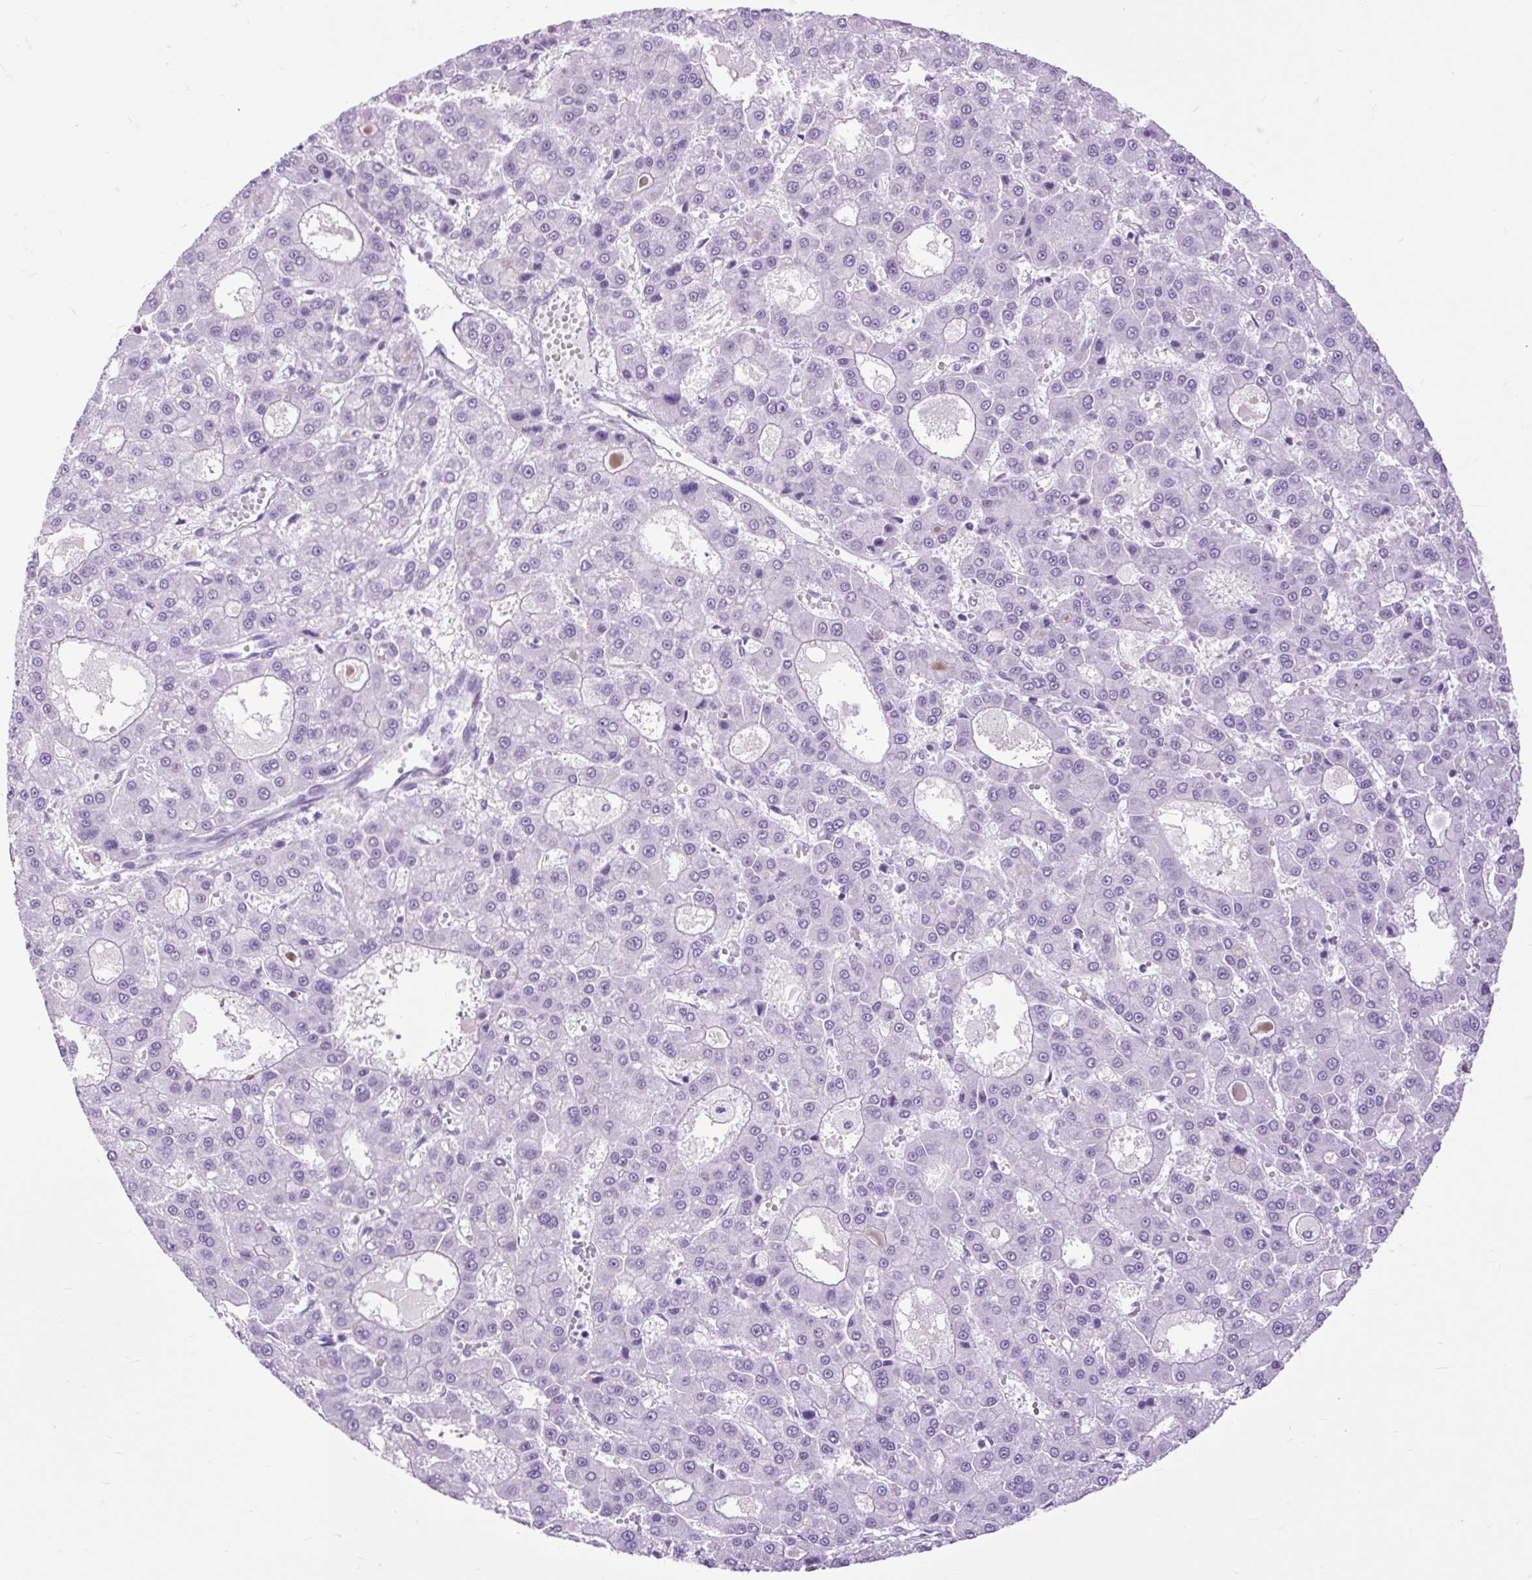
{"staining": {"intensity": "negative", "quantity": "none", "location": "none"}, "tissue": "liver cancer", "cell_type": "Tumor cells", "image_type": "cancer", "snomed": [{"axis": "morphology", "description": "Carcinoma, Hepatocellular, NOS"}, {"axis": "topography", "description": "Liver"}], "caption": "This is an IHC micrograph of liver cancer (hepatocellular carcinoma). There is no staining in tumor cells.", "gene": "DPP6", "patient": {"sex": "male", "age": 70}}